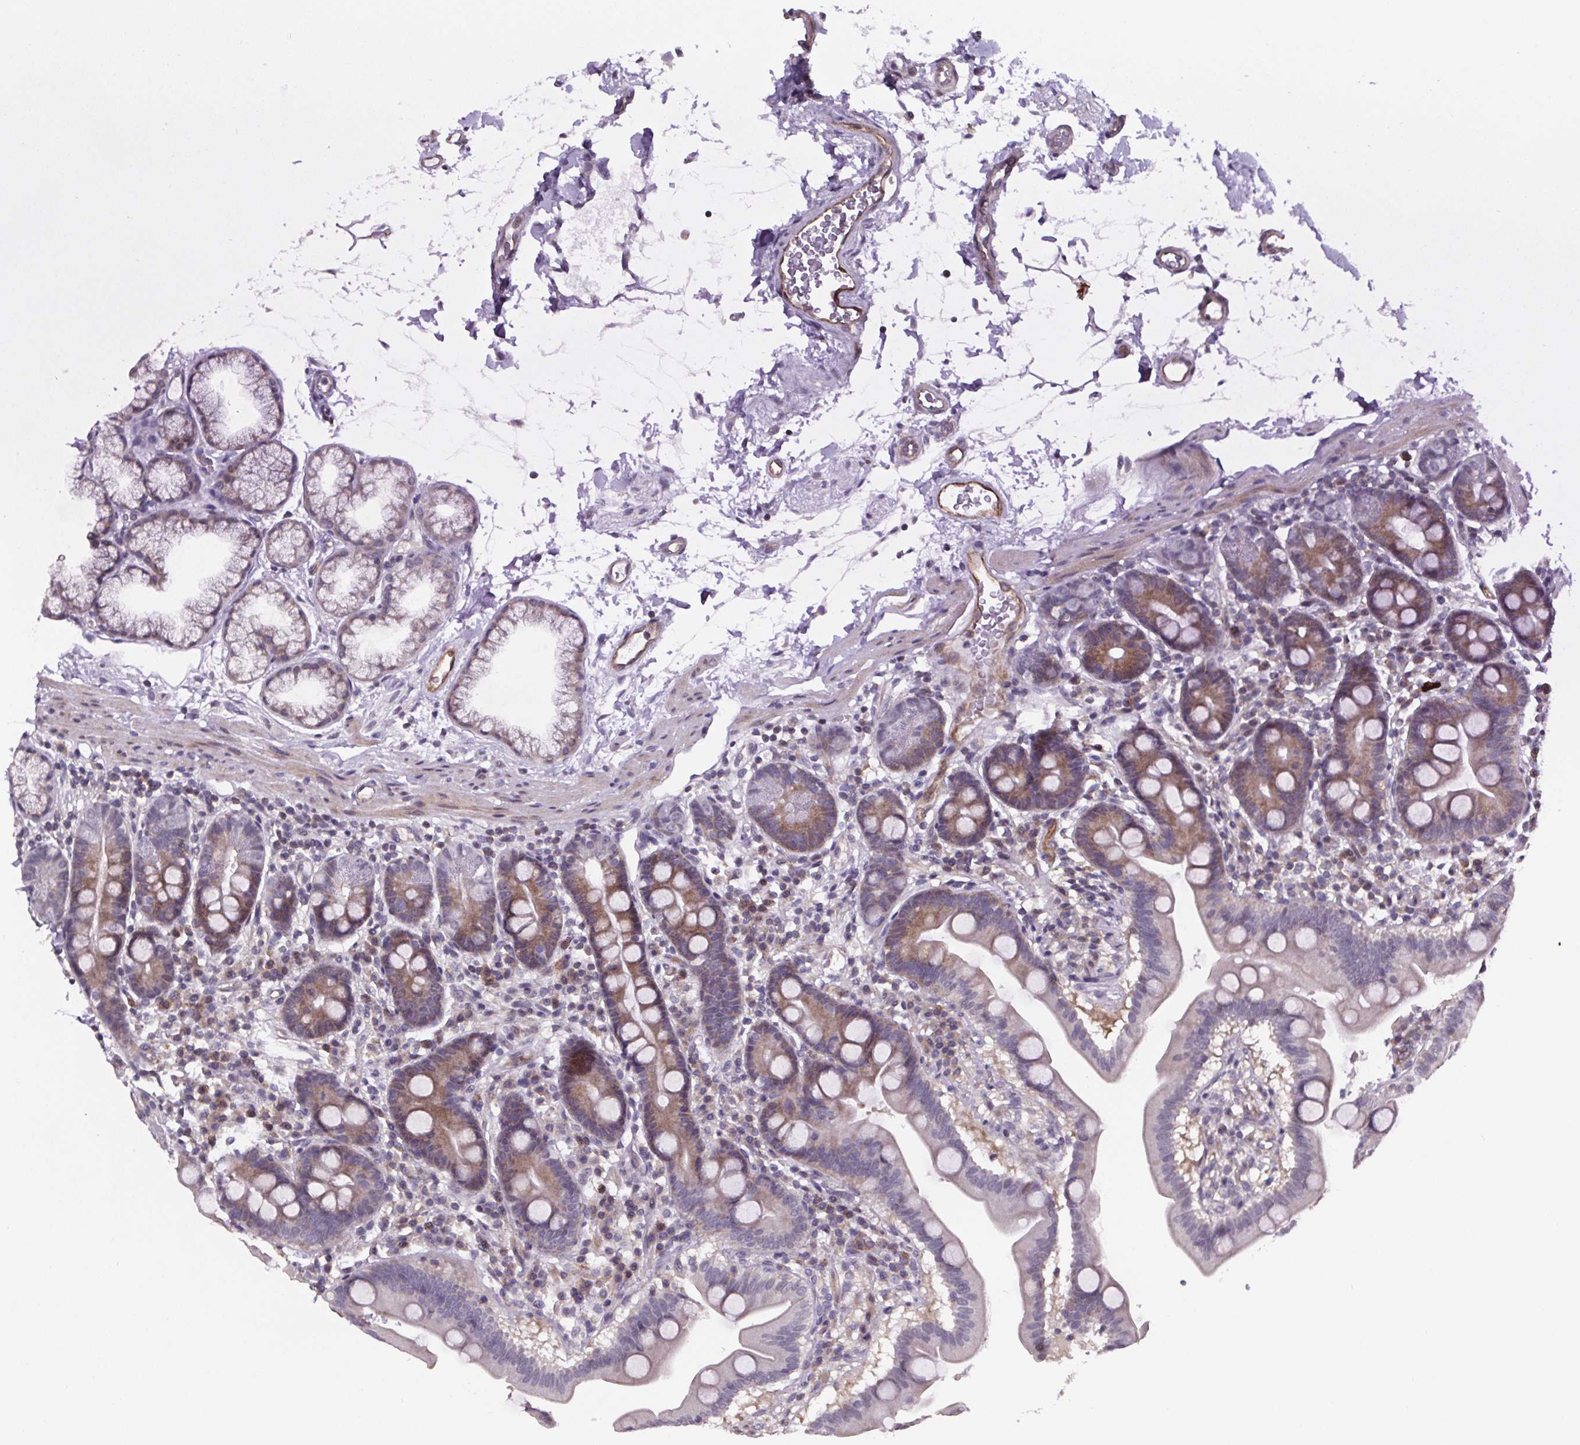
{"staining": {"intensity": "weak", "quantity": "25%-75%", "location": "cytoplasmic/membranous"}, "tissue": "duodenum", "cell_type": "Glandular cells", "image_type": "normal", "snomed": [{"axis": "morphology", "description": "Normal tissue, NOS"}, {"axis": "topography", "description": "Pancreas"}, {"axis": "topography", "description": "Duodenum"}], "caption": "A brown stain shows weak cytoplasmic/membranous expression of a protein in glandular cells of normal human duodenum. (Stains: DAB (3,3'-diaminobenzidine) in brown, nuclei in blue, Microscopy: brightfield microscopy at high magnification).", "gene": "TTC12", "patient": {"sex": "male", "age": 59}}